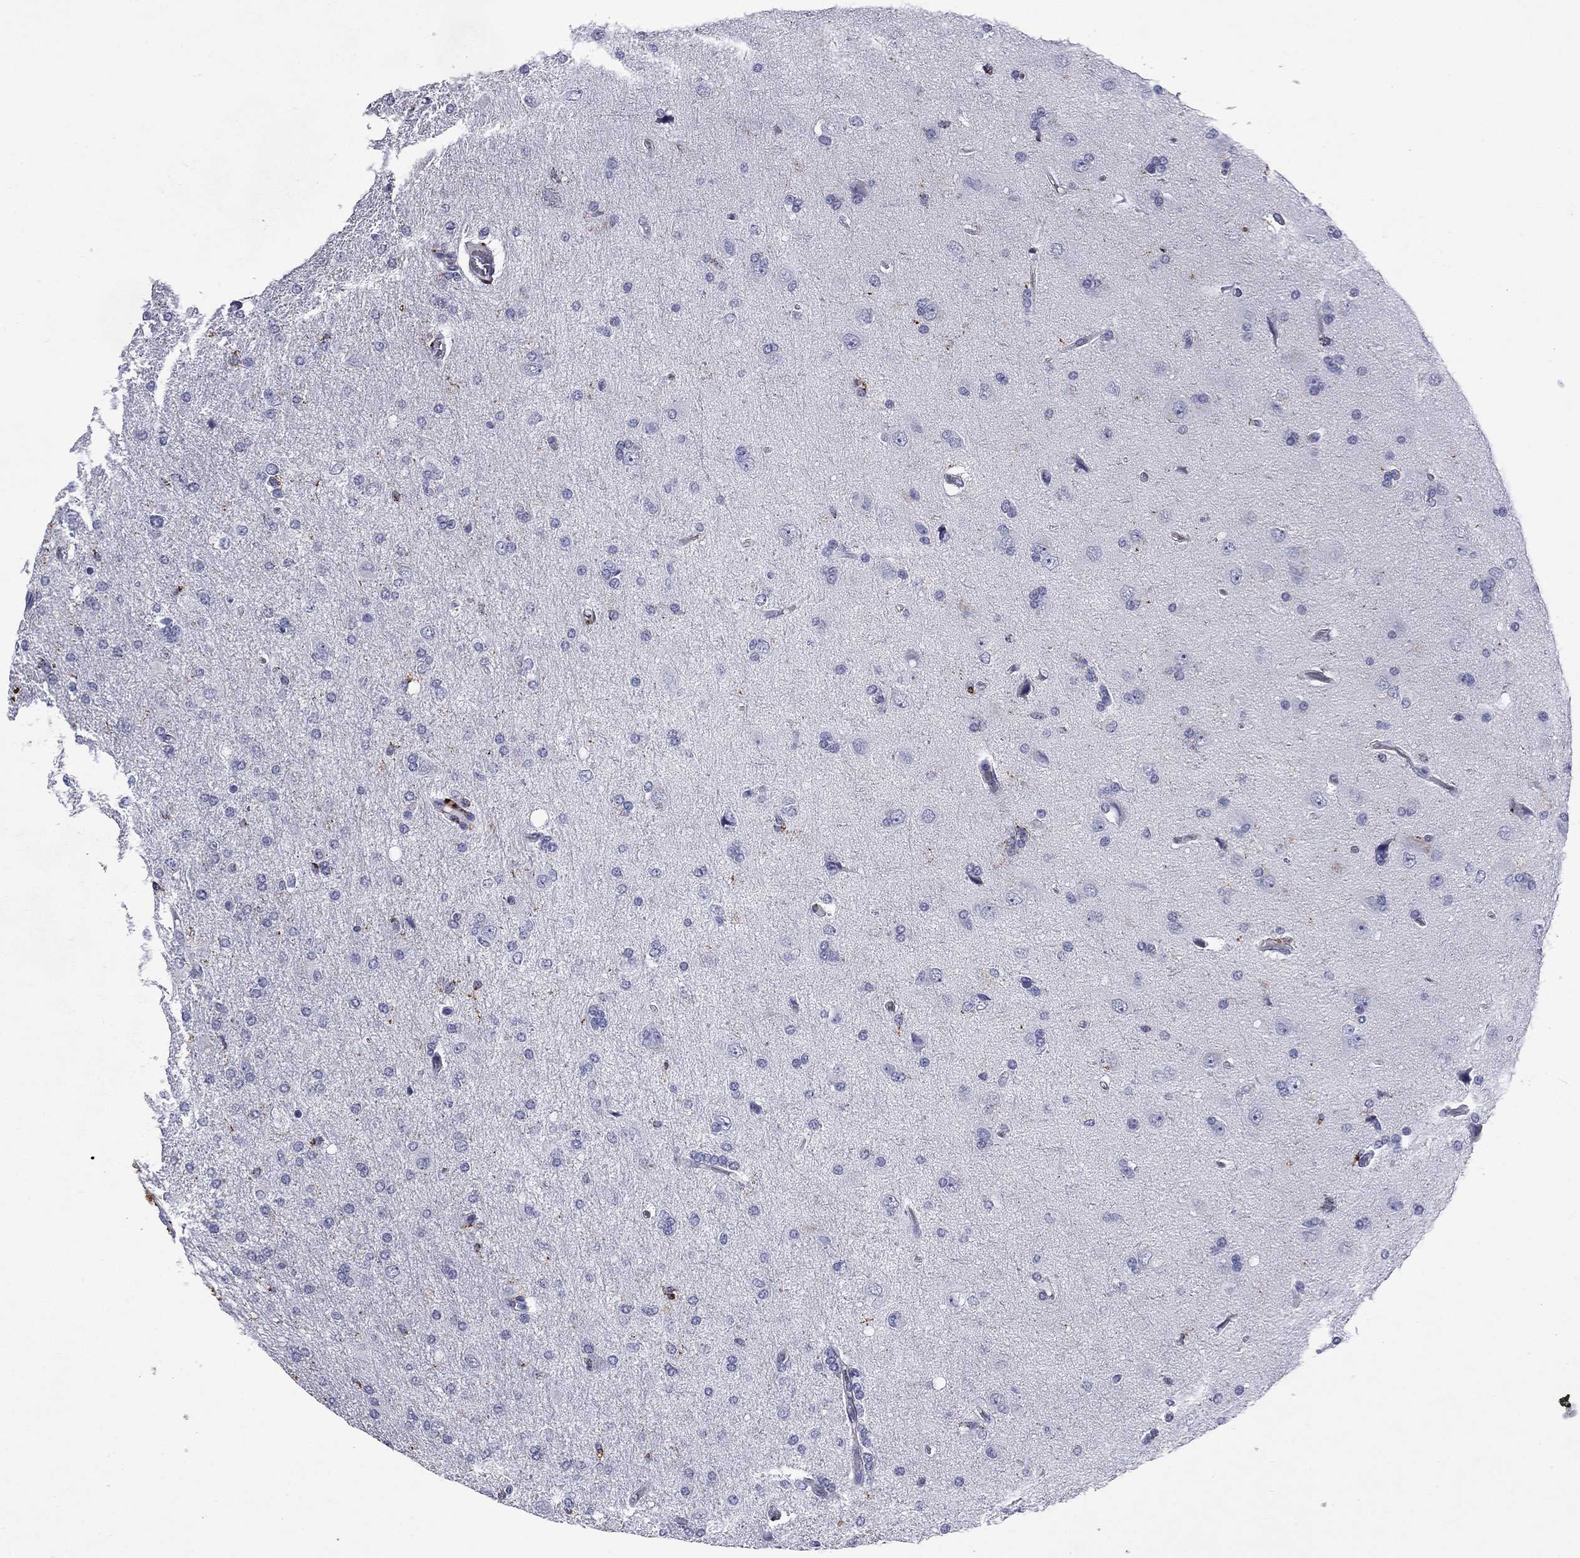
{"staining": {"intensity": "negative", "quantity": "none", "location": "none"}, "tissue": "glioma", "cell_type": "Tumor cells", "image_type": "cancer", "snomed": [{"axis": "morphology", "description": "Glioma, malignant, High grade"}, {"axis": "topography", "description": "Cerebral cortex"}], "caption": "Protein analysis of glioma exhibits no significant expression in tumor cells.", "gene": "MADCAM1", "patient": {"sex": "male", "age": 70}}